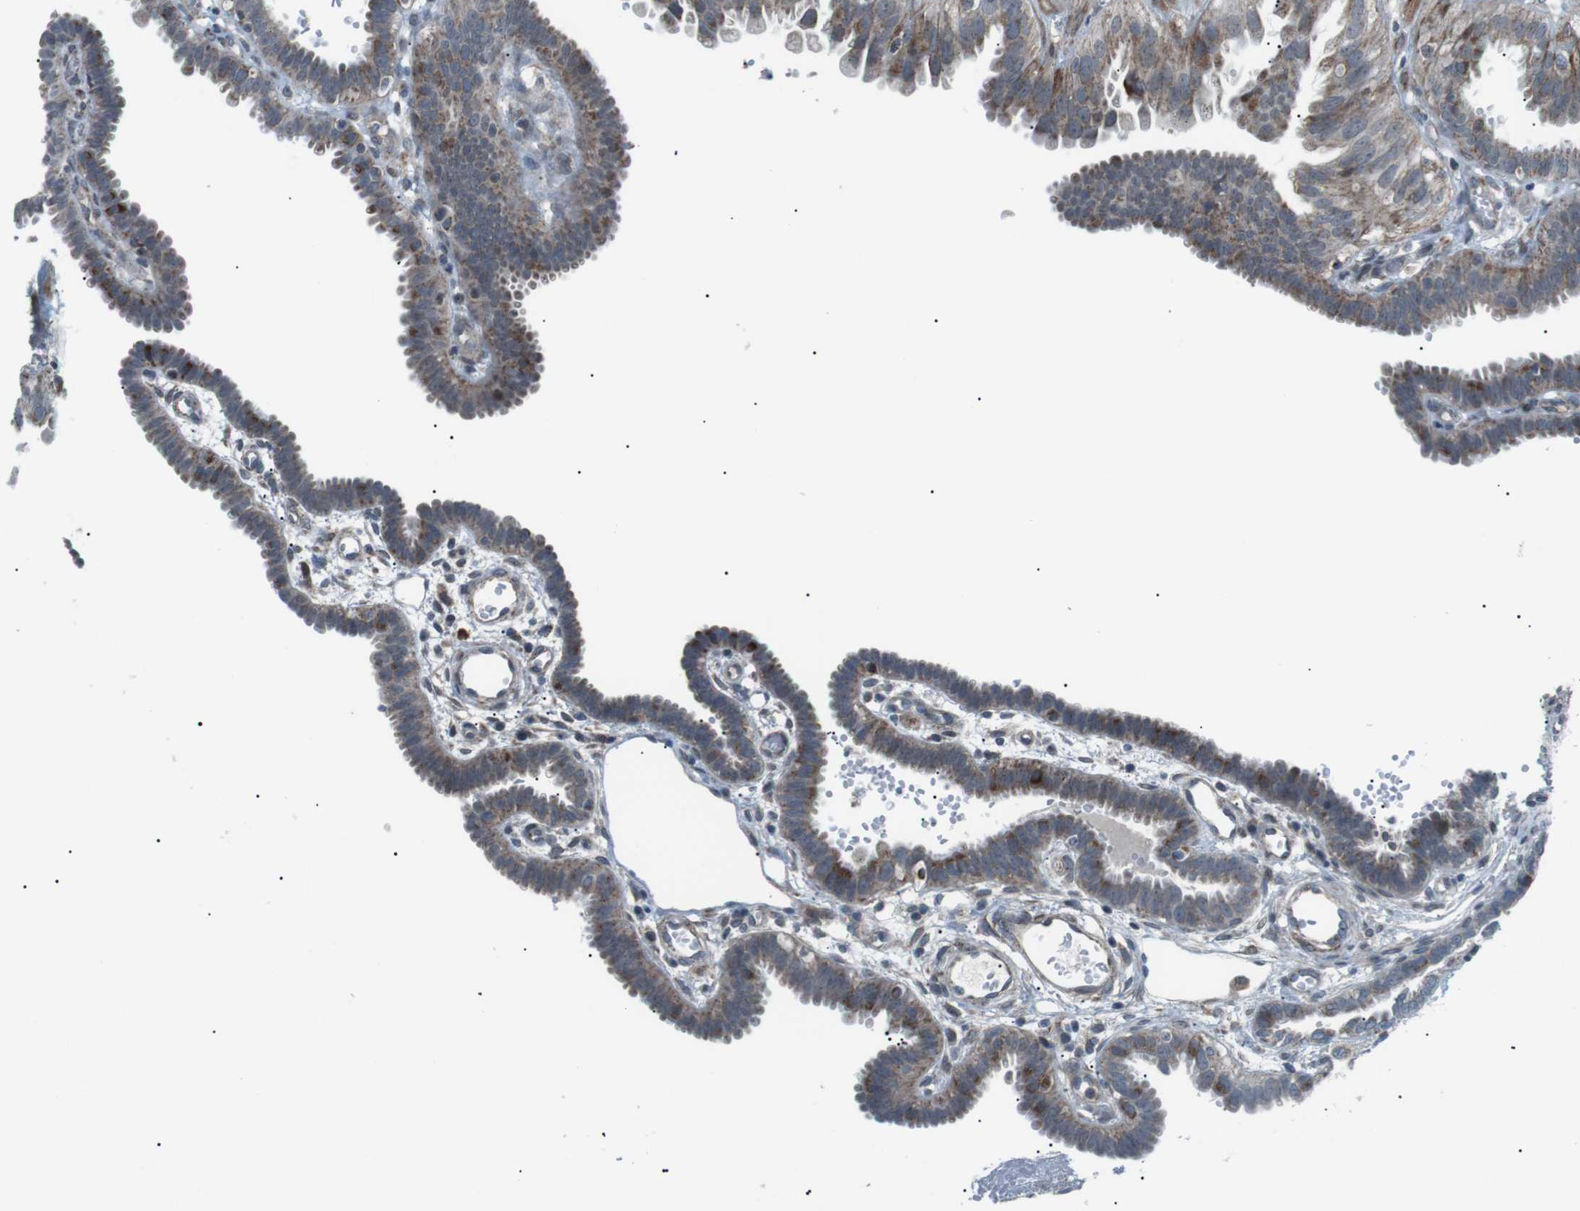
{"staining": {"intensity": "weak", "quantity": ">75%", "location": "cytoplasmic/membranous"}, "tissue": "fallopian tube", "cell_type": "Glandular cells", "image_type": "normal", "snomed": [{"axis": "morphology", "description": "Normal tissue, NOS"}, {"axis": "topography", "description": "Fallopian tube"}, {"axis": "topography", "description": "Placenta"}], "caption": "This micrograph demonstrates benign fallopian tube stained with immunohistochemistry (IHC) to label a protein in brown. The cytoplasmic/membranous of glandular cells show weak positivity for the protein. Nuclei are counter-stained blue.", "gene": "ARID5B", "patient": {"sex": "female", "age": 34}}